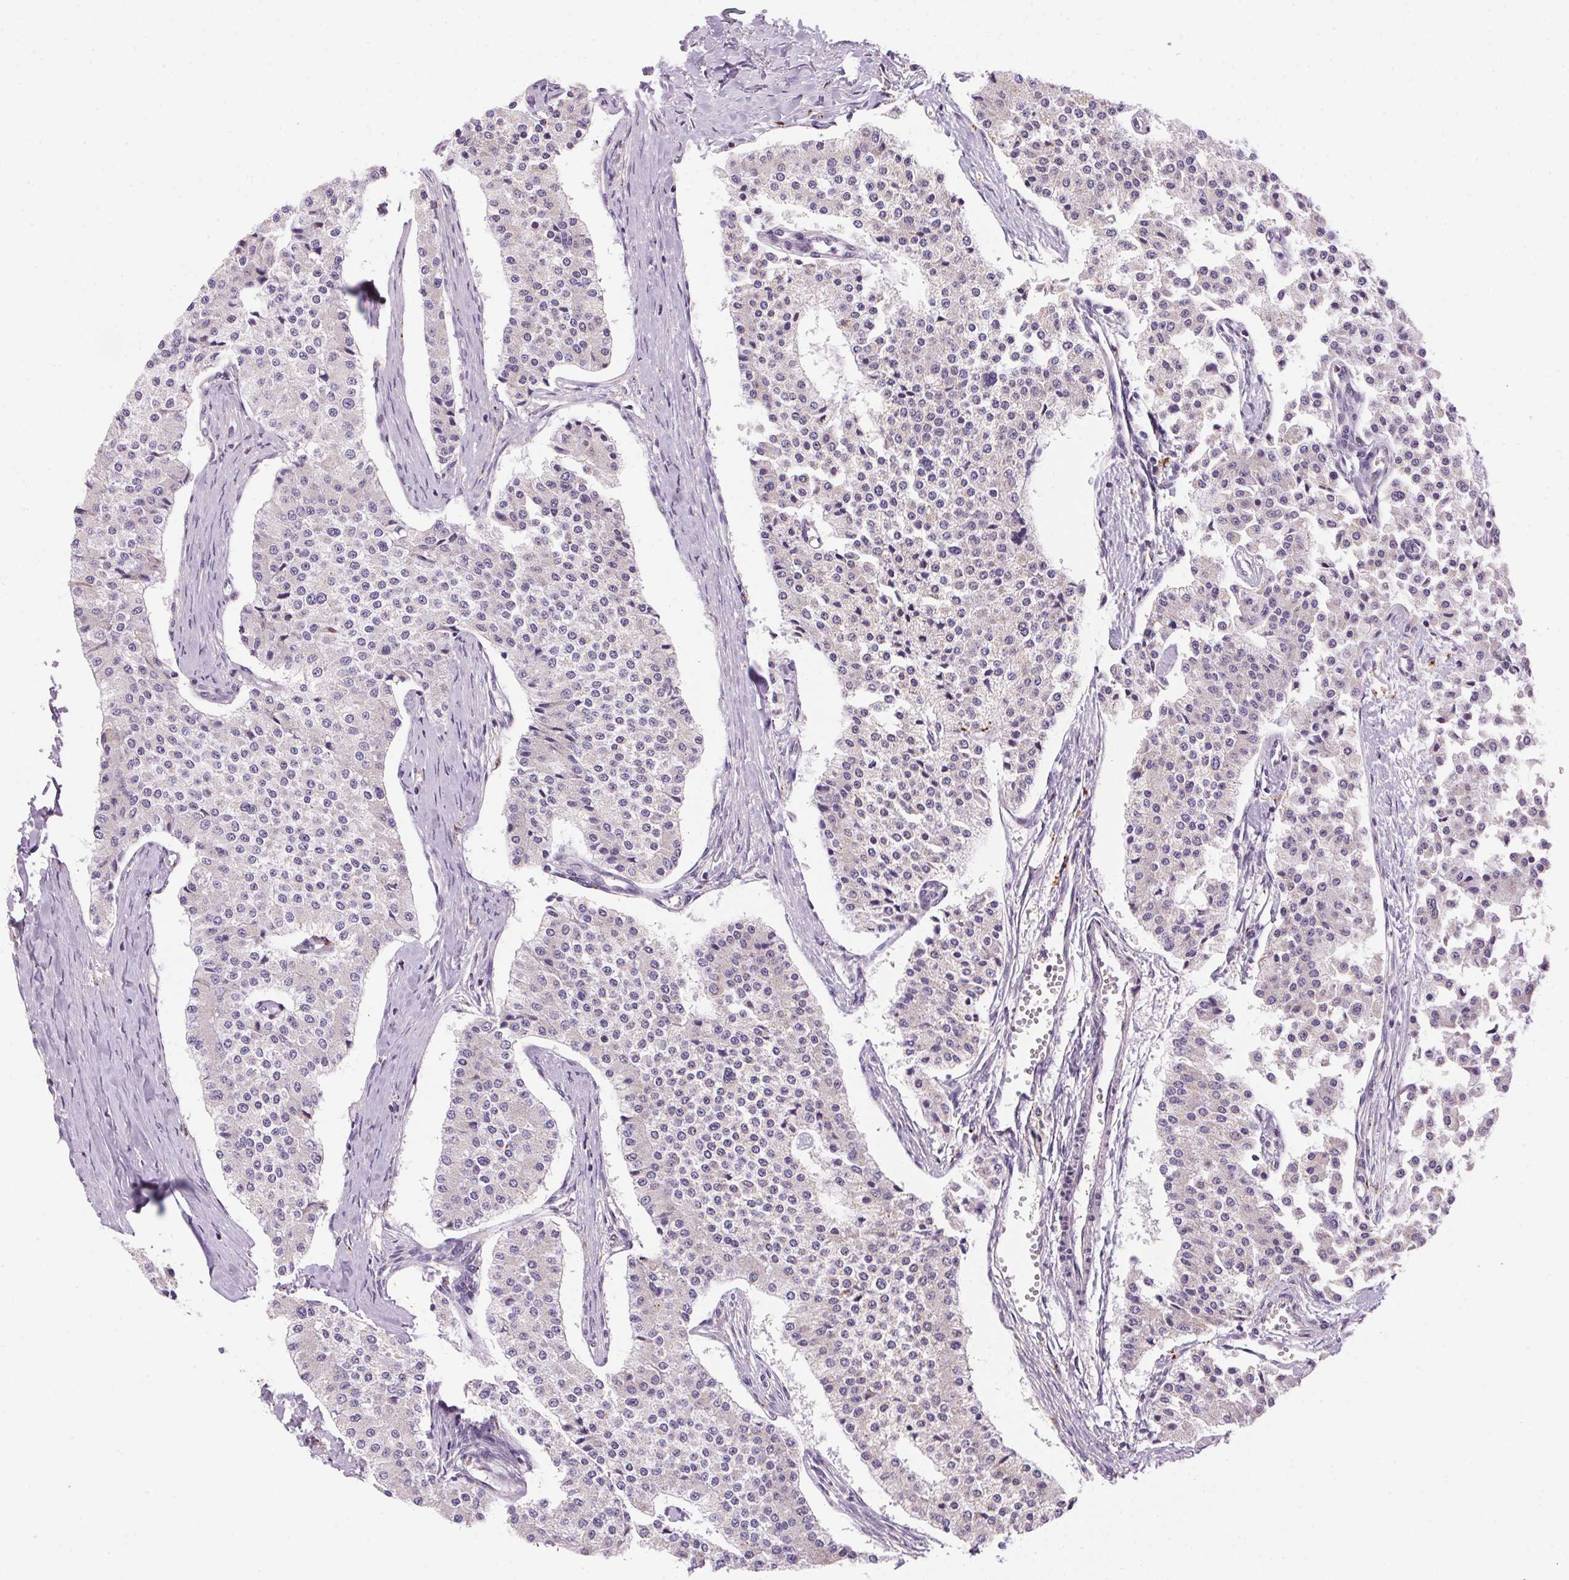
{"staining": {"intensity": "negative", "quantity": "none", "location": "none"}, "tissue": "carcinoid", "cell_type": "Tumor cells", "image_type": "cancer", "snomed": [{"axis": "morphology", "description": "Carcinoid, malignant, NOS"}, {"axis": "topography", "description": "Colon"}], "caption": "There is no significant staining in tumor cells of carcinoid.", "gene": "ADH5", "patient": {"sex": "female", "age": 52}}